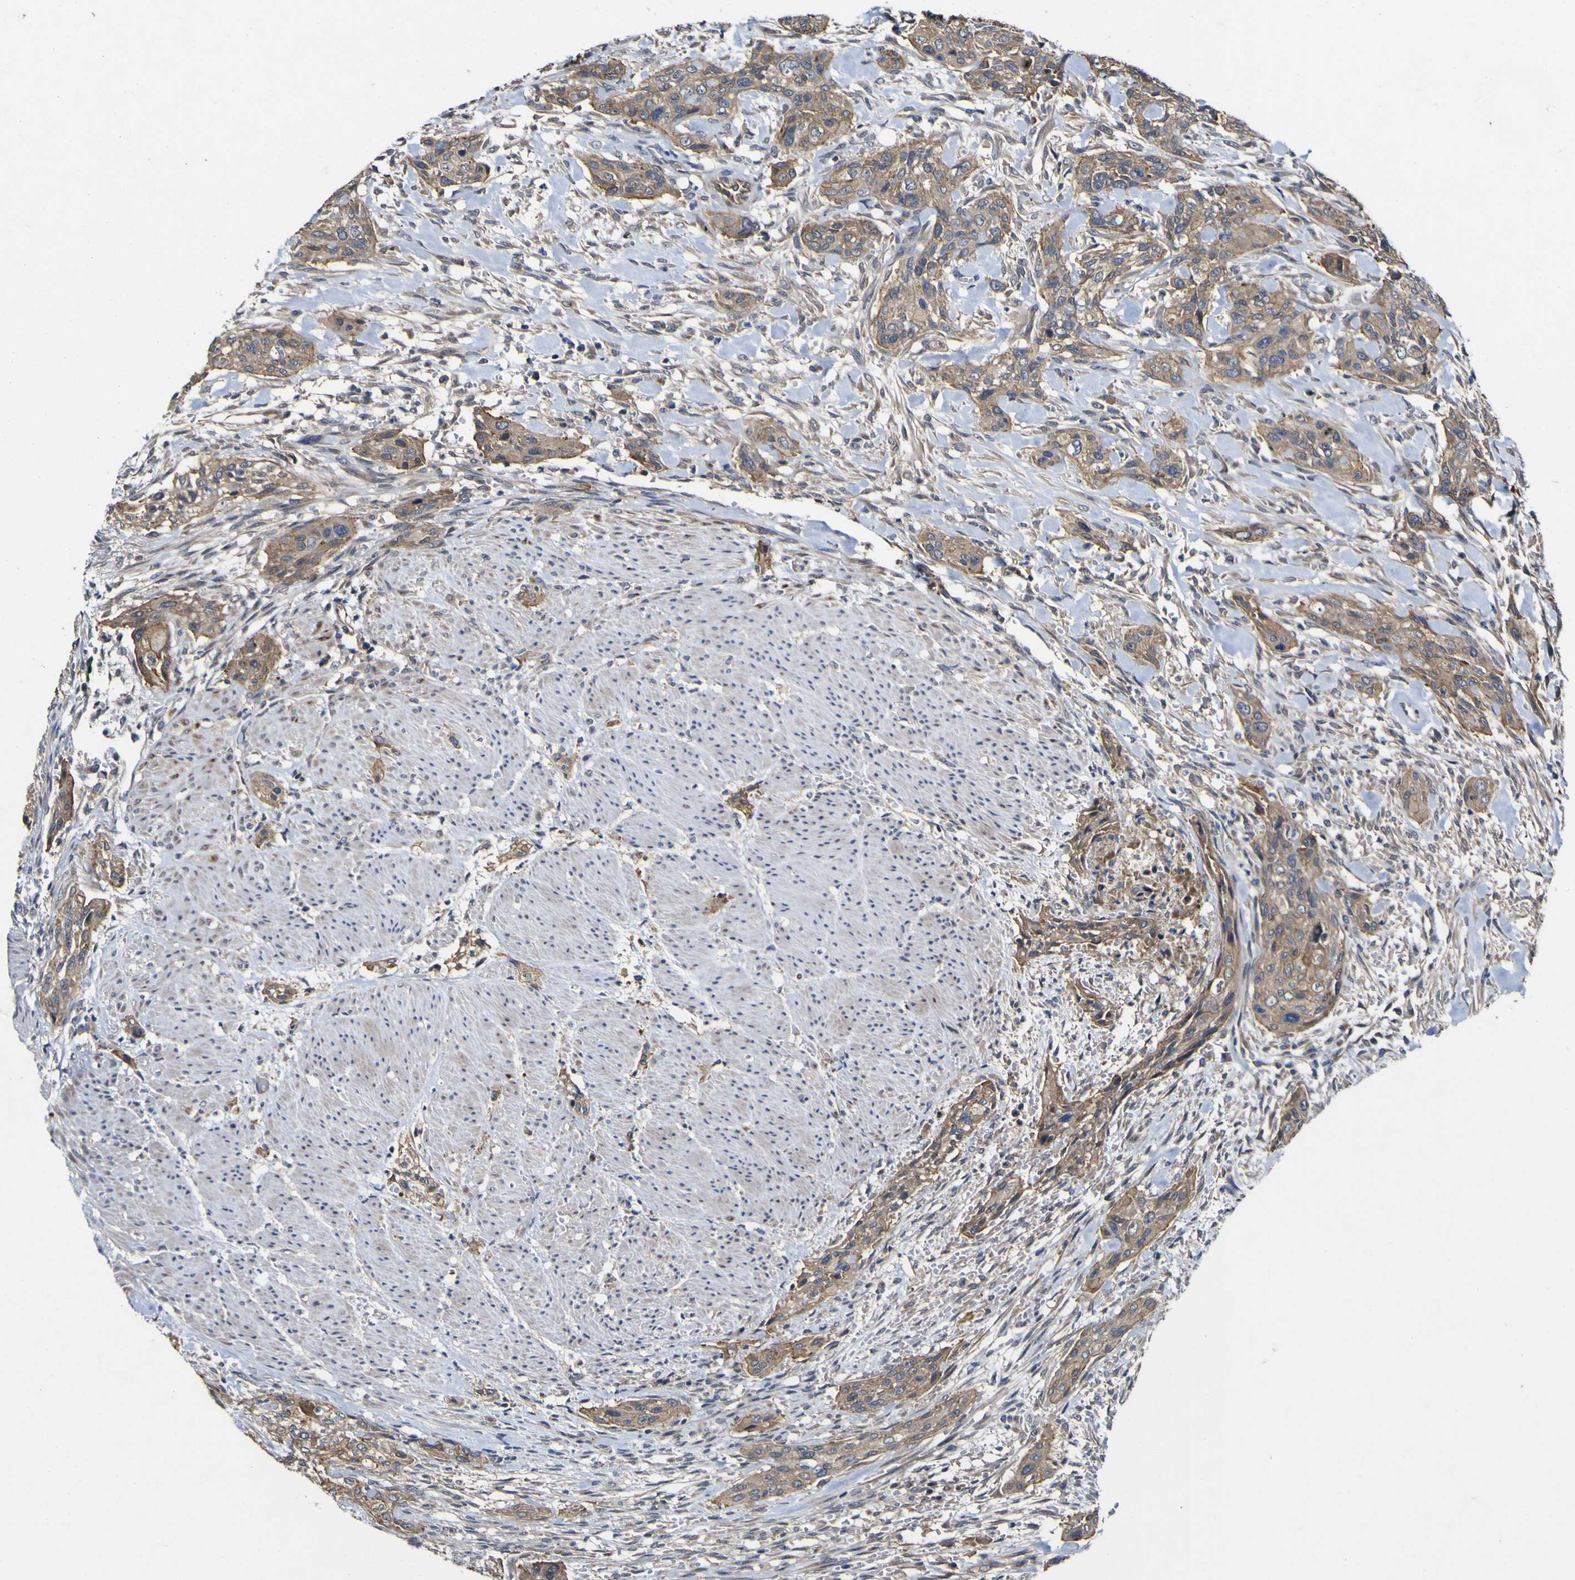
{"staining": {"intensity": "moderate", "quantity": ">75%", "location": "cytoplasmic/membranous"}, "tissue": "urothelial cancer", "cell_type": "Tumor cells", "image_type": "cancer", "snomed": [{"axis": "morphology", "description": "Urothelial carcinoma, High grade"}, {"axis": "topography", "description": "Urinary bladder"}], "caption": "Protein expression analysis of urothelial carcinoma (high-grade) demonstrates moderate cytoplasmic/membranous staining in about >75% of tumor cells. (DAB IHC with brightfield microscopy, high magnification).", "gene": "CCL2", "patient": {"sex": "male", "age": 35}}